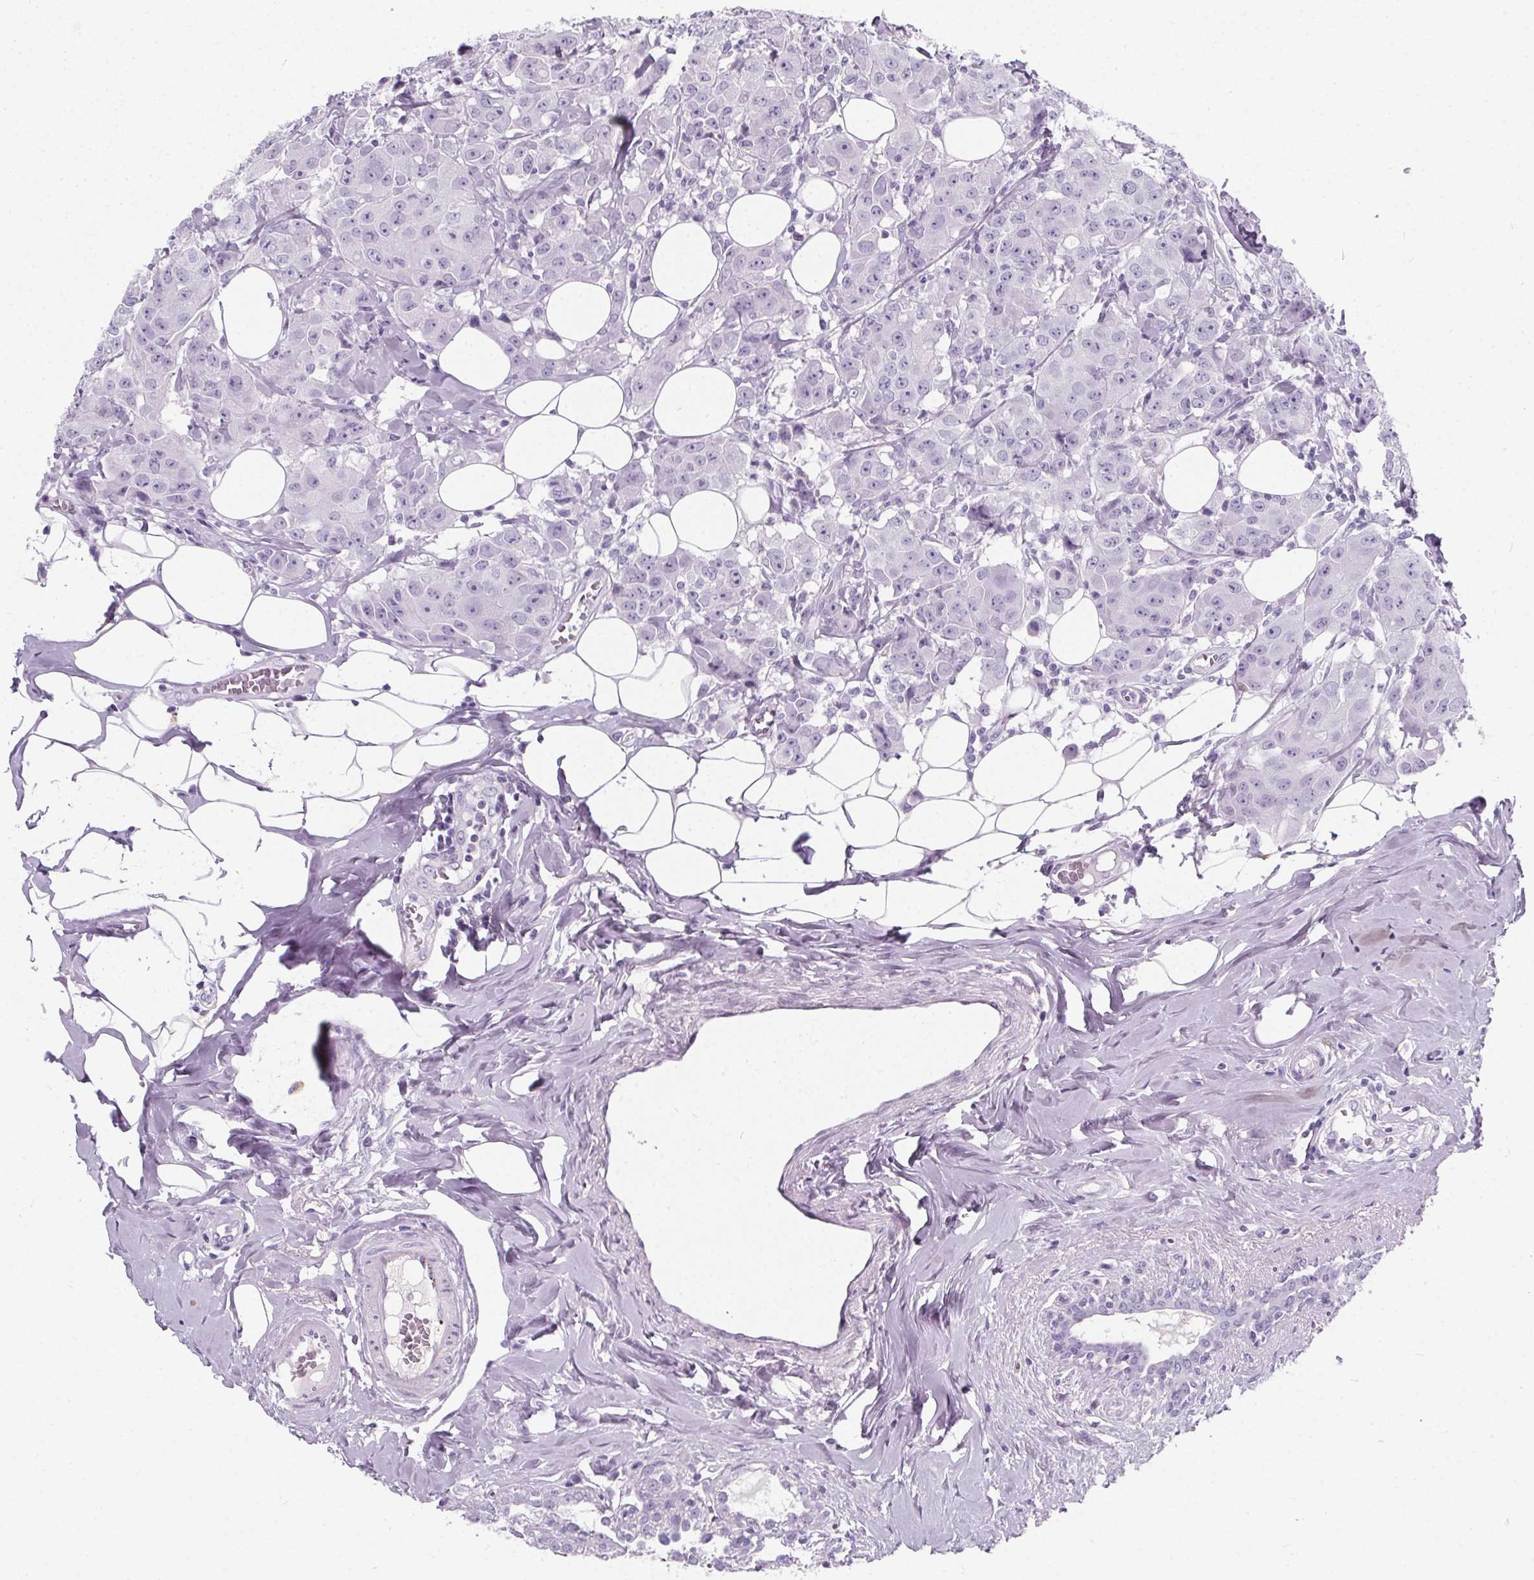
{"staining": {"intensity": "negative", "quantity": "none", "location": "none"}, "tissue": "breast cancer", "cell_type": "Tumor cells", "image_type": "cancer", "snomed": [{"axis": "morphology", "description": "Normal tissue, NOS"}, {"axis": "morphology", "description": "Duct carcinoma"}, {"axis": "topography", "description": "Breast"}], "caption": "An image of breast cancer stained for a protein shows no brown staining in tumor cells.", "gene": "ADRB1", "patient": {"sex": "female", "age": 43}}